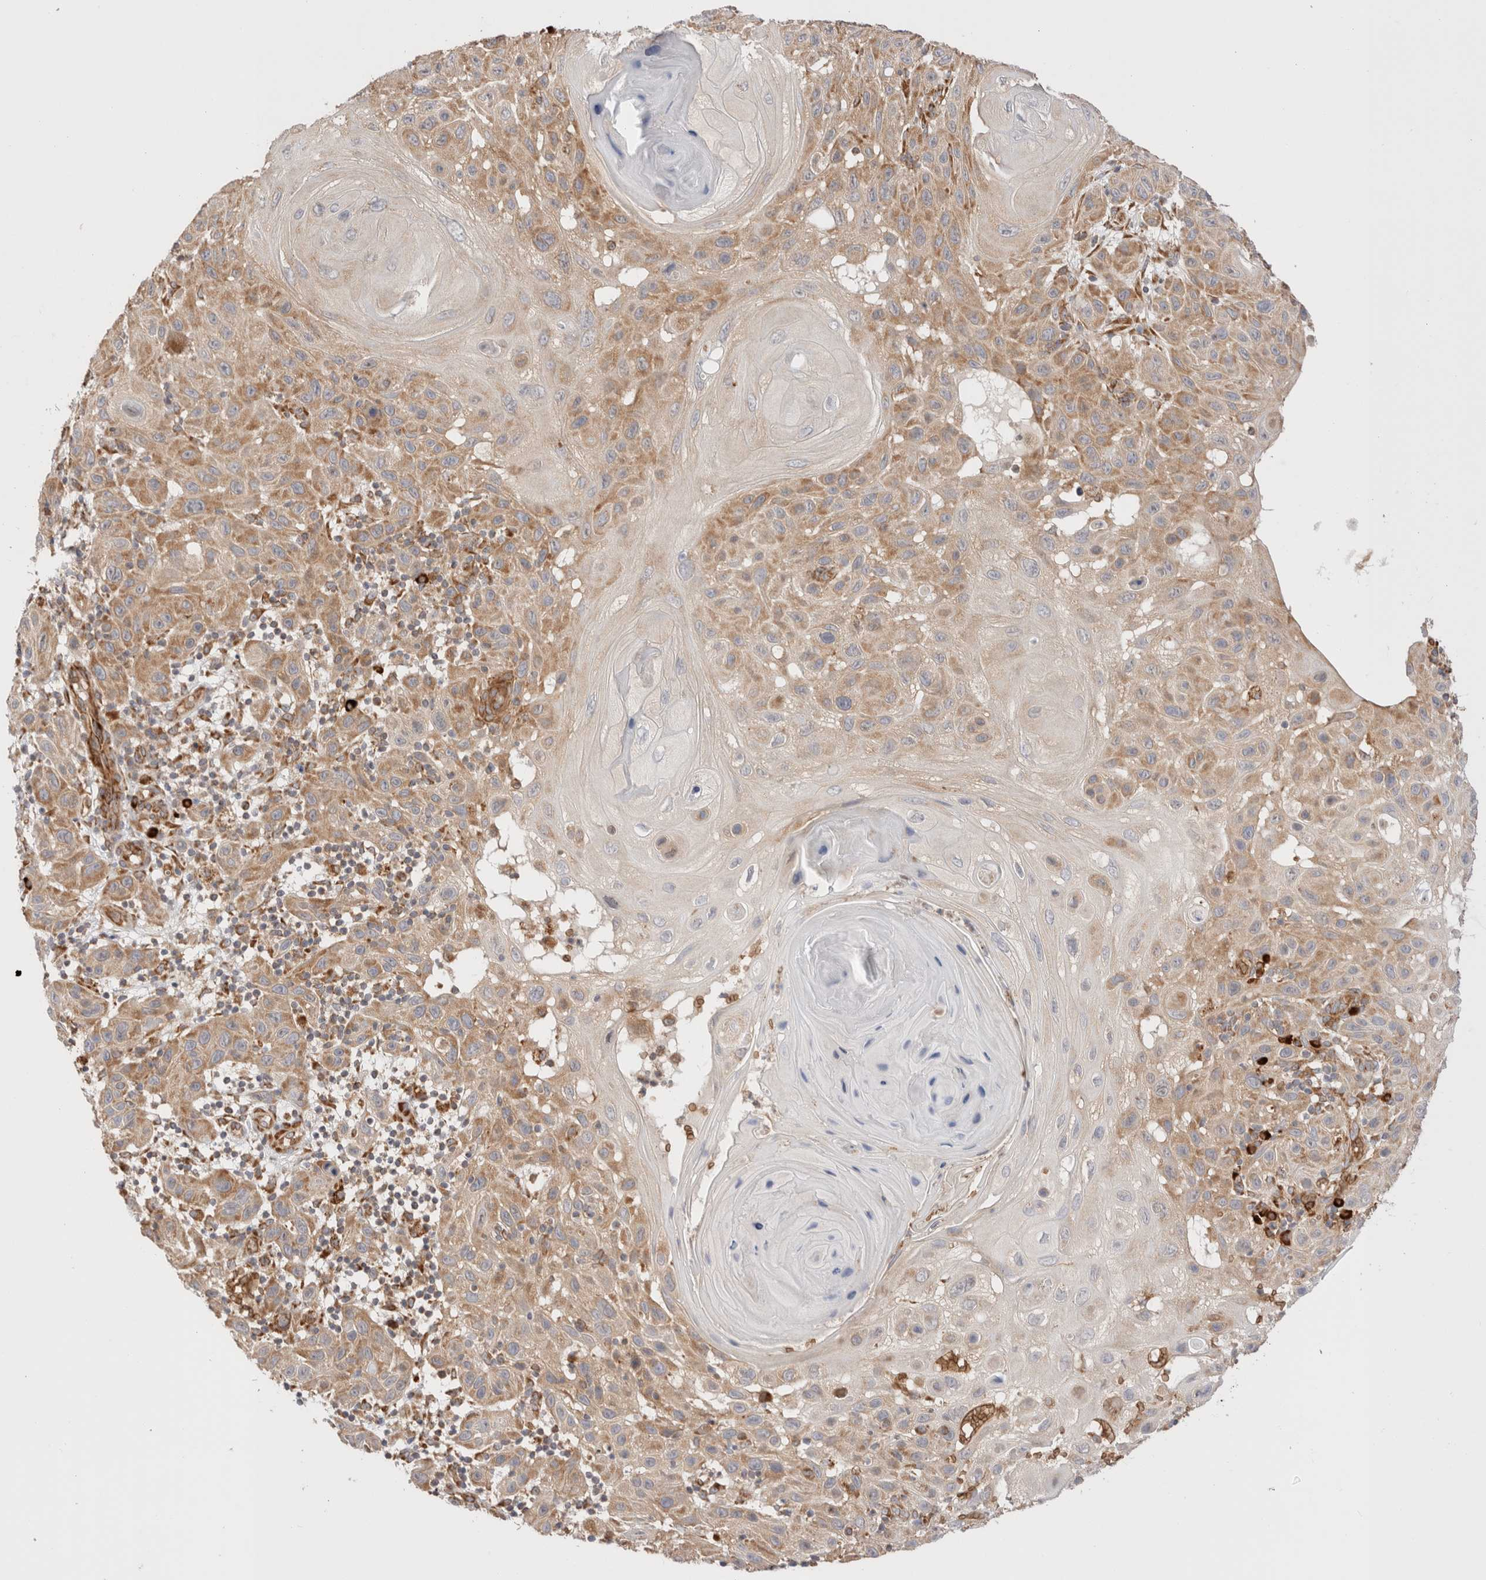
{"staining": {"intensity": "moderate", "quantity": ">75%", "location": "cytoplasmic/membranous"}, "tissue": "skin cancer", "cell_type": "Tumor cells", "image_type": "cancer", "snomed": [{"axis": "morphology", "description": "Normal tissue, NOS"}, {"axis": "morphology", "description": "Squamous cell carcinoma, NOS"}, {"axis": "topography", "description": "Skin"}], "caption": "The photomicrograph displays staining of skin cancer, revealing moderate cytoplasmic/membranous protein expression (brown color) within tumor cells.", "gene": "UTS2B", "patient": {"sex": "female", "age": 96}}